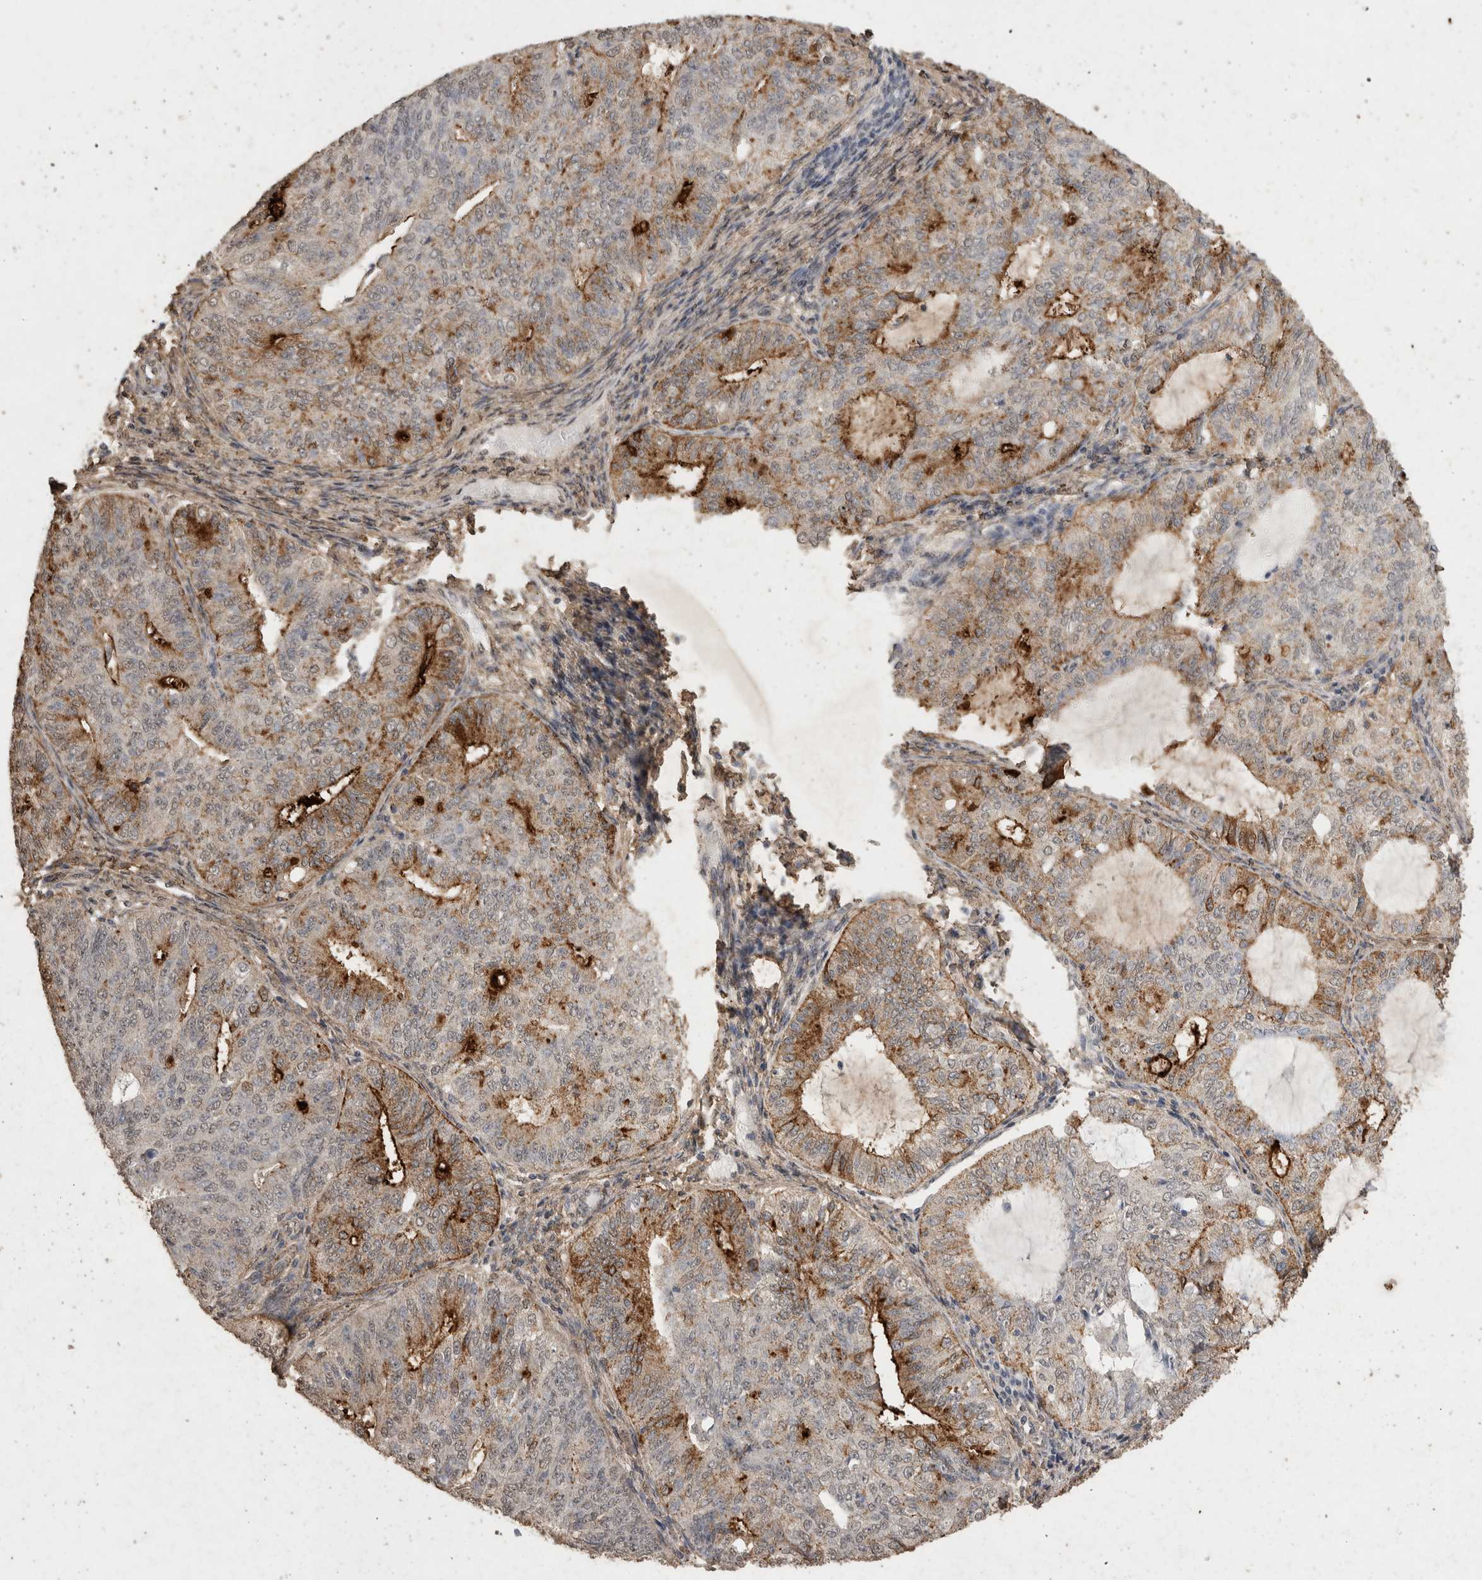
{"staining": {"intensity": "moderate", "quantity": "<25%", "location": "cytoplasmic/membranous"}, "tissue": "endometrial cancer", "cell_type": "Tumor cells", "image_type": "cancer", "snomed": [{"axis": "morphology", "description": "Adenocarcinoma, NOS"}, {"axis": "topography", "description": "Endometrium"}], "caption": "IHC staining of endometrial adenocarcinoma, which displays low levels of moderate cytoplasmic/membranous expression in about <25% of tumor cells indicating moderate cytoplasmic/membranous protein staining. The staining was performed using DAB (3,3'-diaminobenzidine) (brown) for protein detection and nuclei were counterstained in hematoxylin (blue).", "gene": "C1QTNF5", "patient": {"sex": "female", "age": 32}}